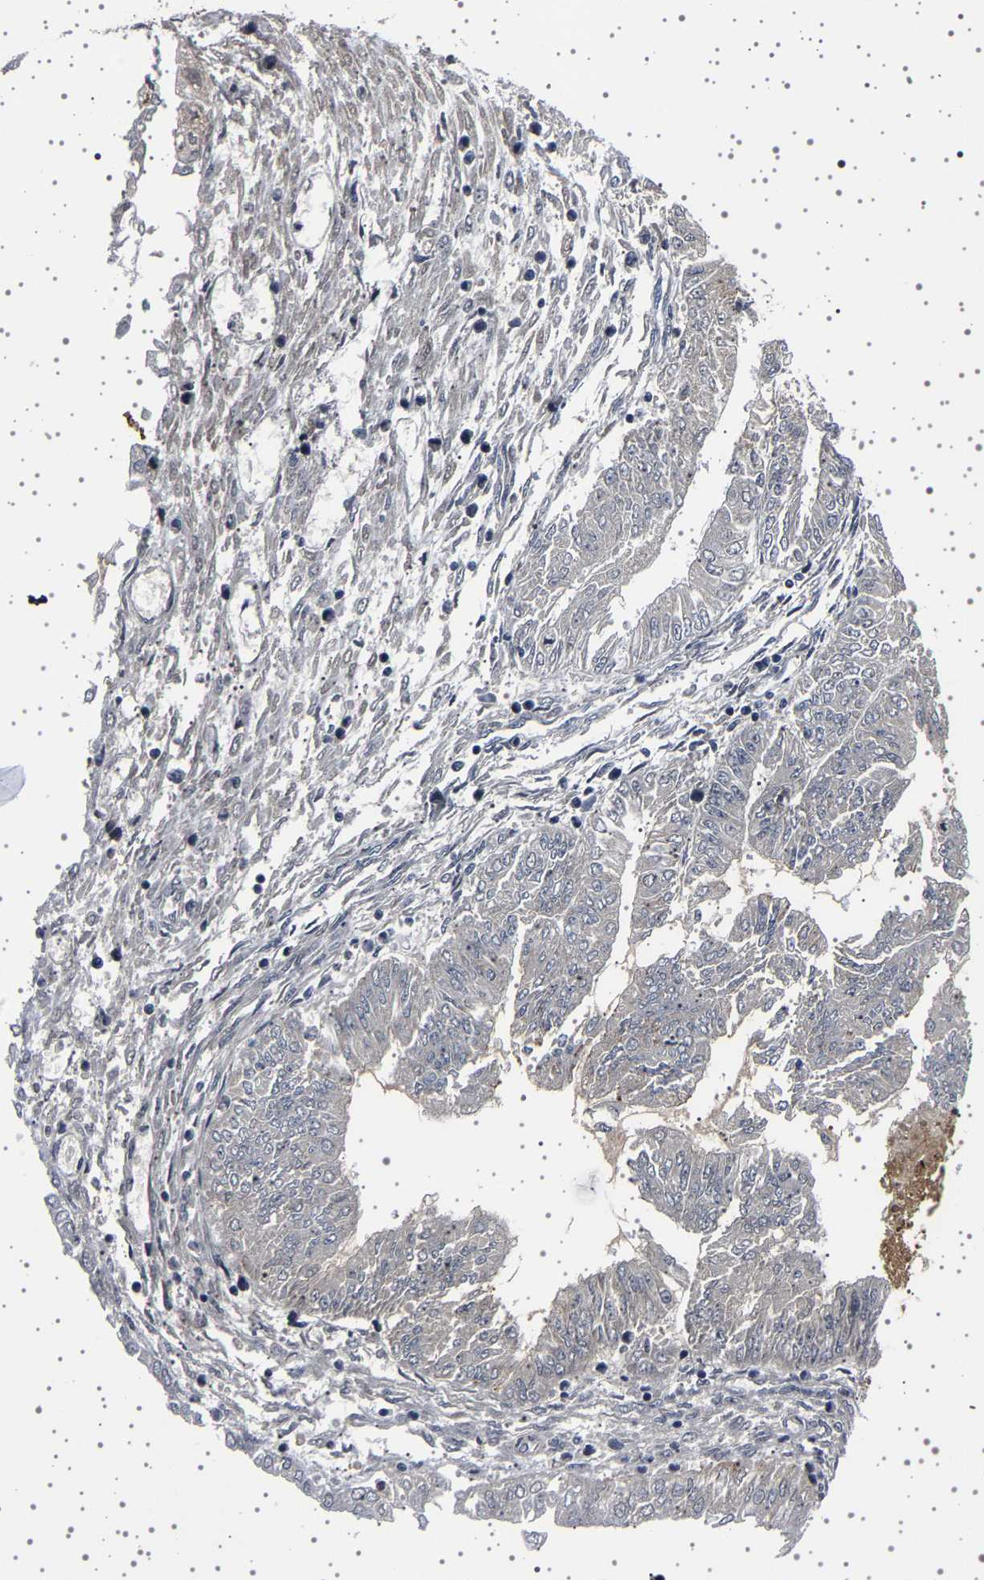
{"staining": {"intensity": "strong", "quantity": "<25%", "location": "cytoplasmic/membranous"}, "tissue": "endometrial cancer", "cell_type": "Tumor cells", "image_type": "cancer", "snomed": [{"axis": "morphology", "description": "Adenocarcinoma, NOS"}, {"axis": "topography", "description": "Endometrium"}], "caption": "Endometrial cancer stained with a protein marker shows strong staining in tumor cells.", "gene": "TFF3", "patient": {"sex": "female", "age": 53}}